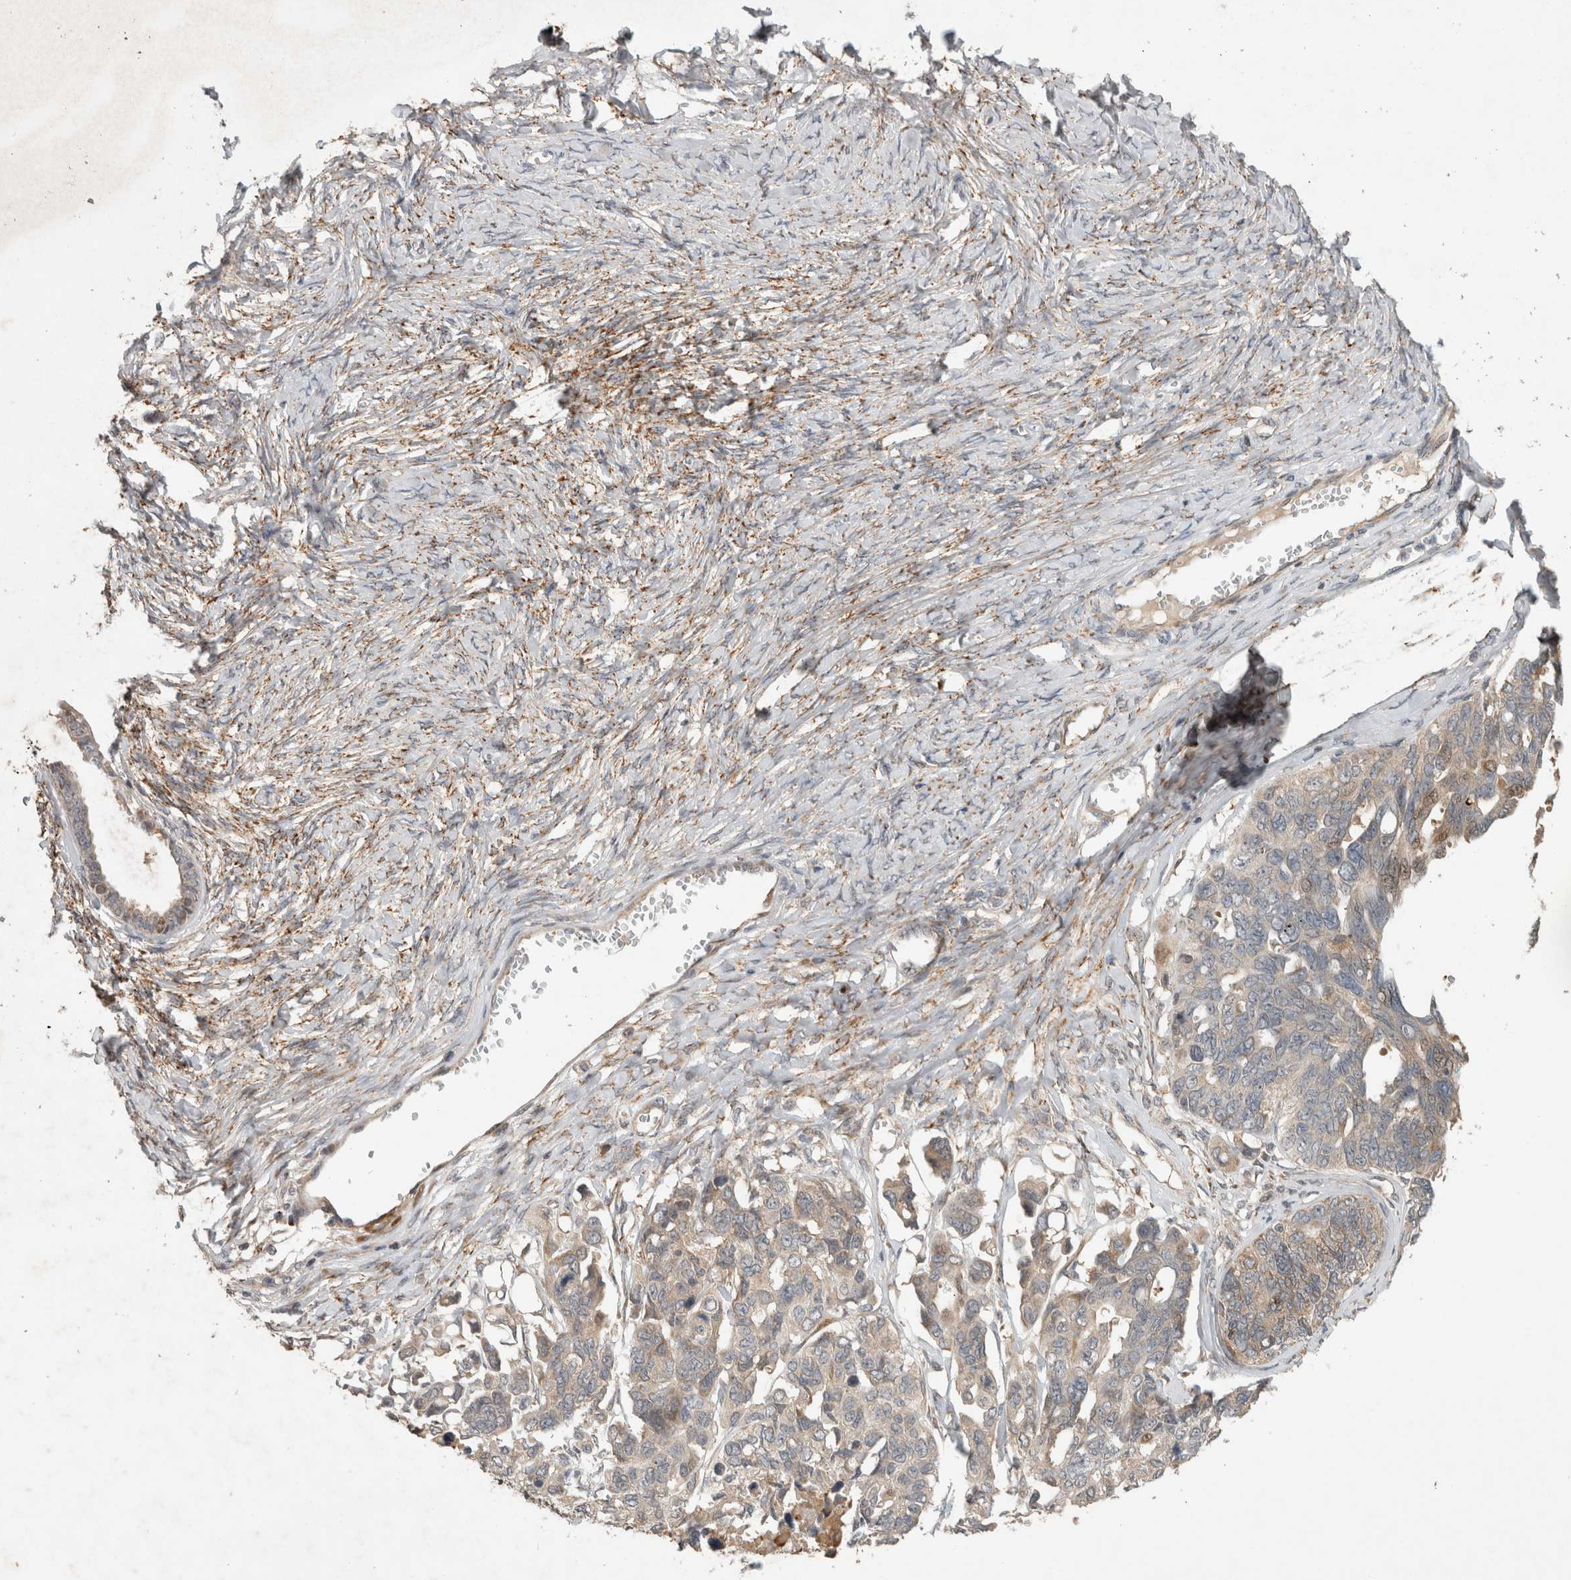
{"staining": {"intensity": "weak", "quantity": "<25%", "location": "cytoplasmic/membranous"}, "tissue": "ovarian cancer", "cell_type": "Tumor cells", "image_type": "cancer", "snomed": [{"axis": "morphology", "description": "Cystadenocarcinoma, serous, NOS"}, {"axis": "topography", "description": "Ovary"}], "caption": "Image shows no protein positivity in tumor cells of ovarian serous cystadenocarcinoma tissue. (Brightfield microscopy of DAB immunohistochemistry (IHC) at high magnification).", "gene": "SERAC1", "patient": {"sex": "female", "age": 79}}